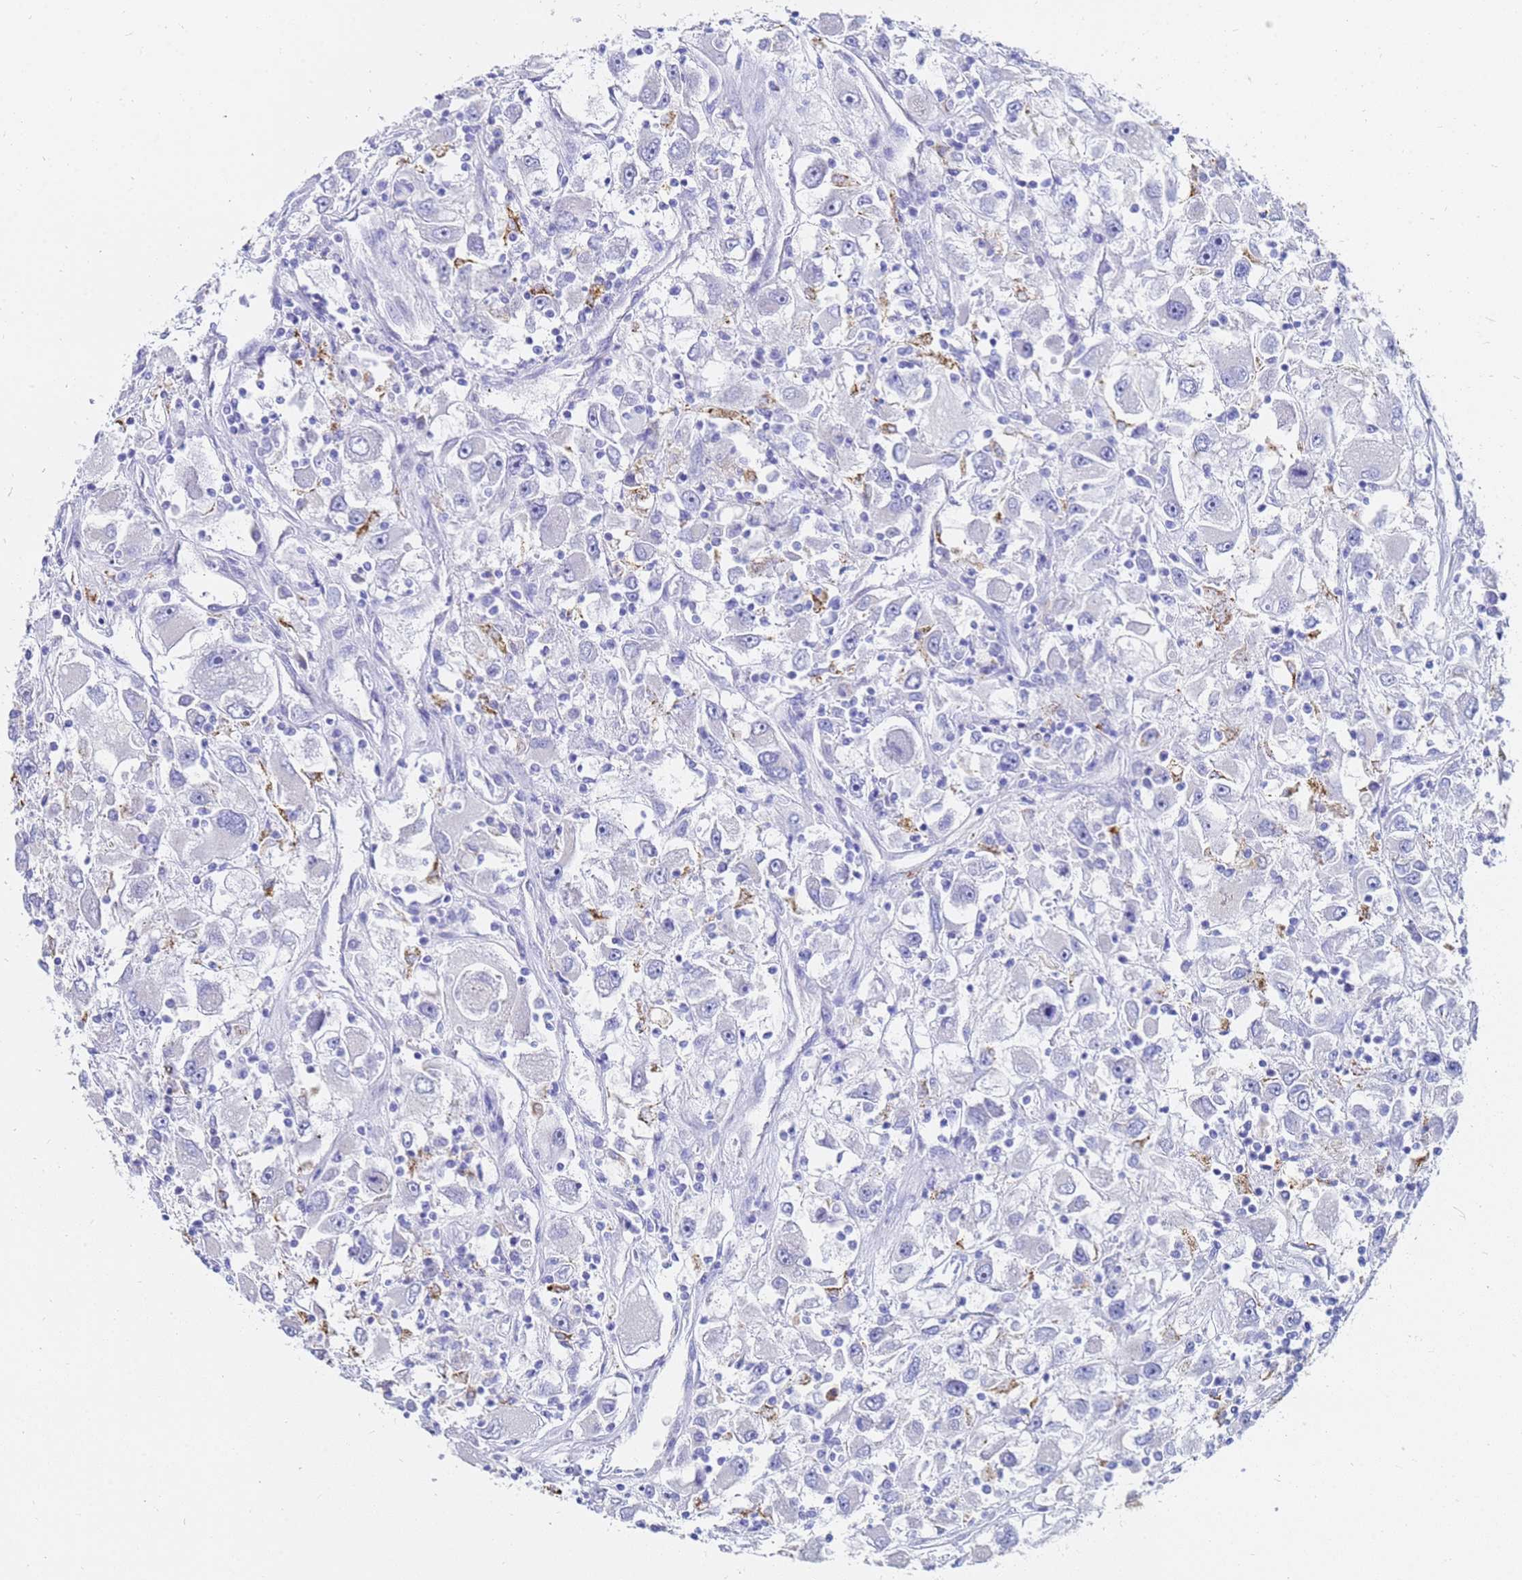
{"staining": {"intensity": "negative", "quantity": "none", "location": "none"}, "tissue": "renal cancer", "cell_type": "Tumor cells", "image_type": "cancer", "snomed": [{"axis": "morphology", "description": "Adenocarcinoma, NOS"}, {"axis": "topography", "description": "Kidney"}], "caption": "Protein analysis of renal cancer (adenocarcinoma) reveals no significant expression in tumor cells.", "gene": "C2orf72", "patient": {"sex": "female", "age": 52}}